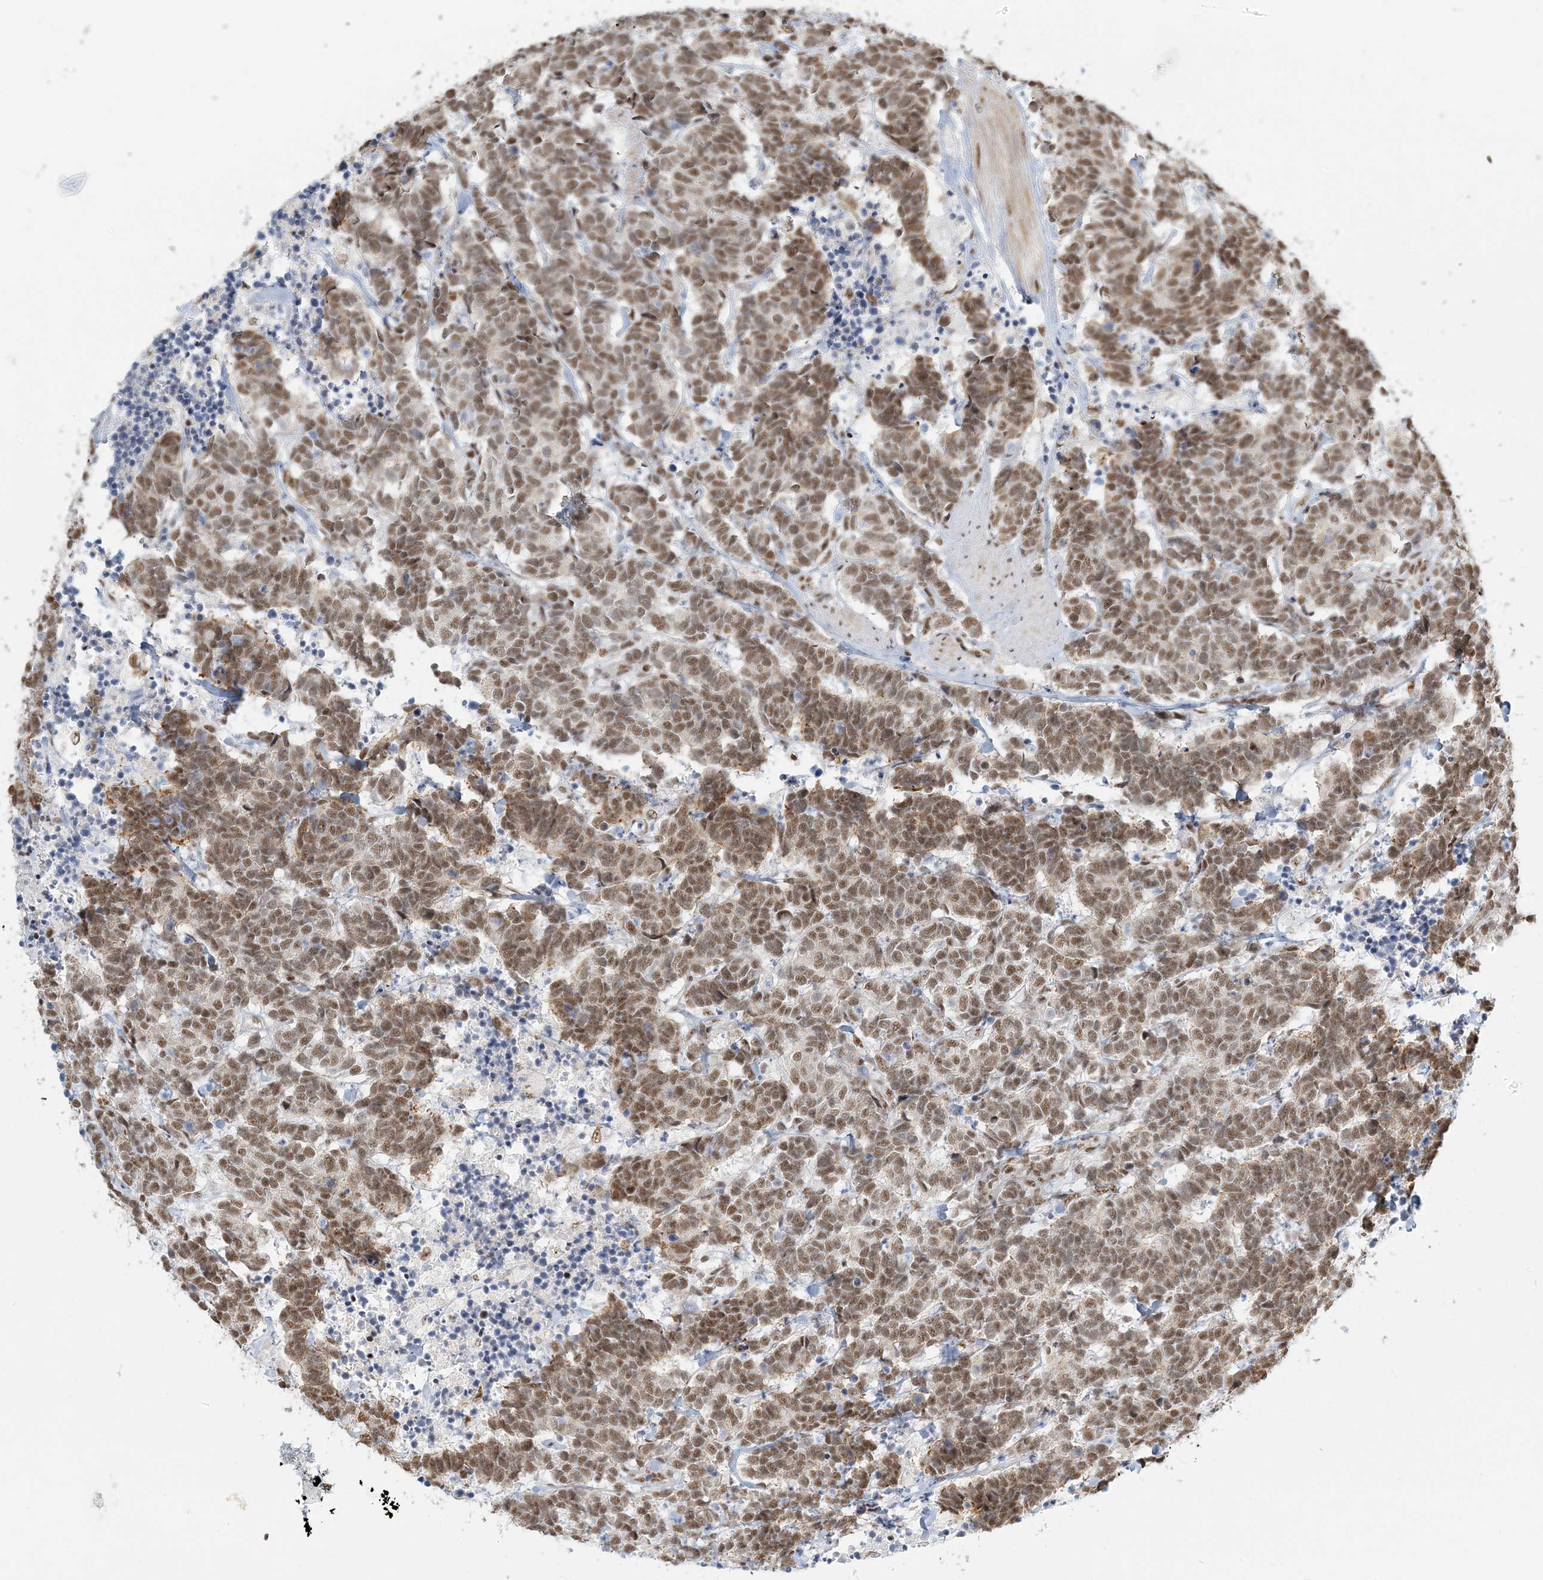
{"staining": {"intensity": "moderate", "quantity": ">75%", "location": "cytoplasmic/membranous,nuclear"}, "tissue": "carcinoid", "cell_type": "Tumor cells", "image_type": "cancer", "snomed": [{"axis": "morphology", "description": "Carcinoma, NOS"}, {"axis": "morphology", "description": "Carcinoid, malignant, NOS"}, {"axis": "topography", "description": "Urinary bladder"}], "caption": "Human carcinoid stained for a protein (brown) reveals moderate cytoplasmic/membranous and nuclear positive positivity in approximately >75% of tumor cells.", "gene": "PLRG1", "patient": {"sex": "male", "age": 57}}